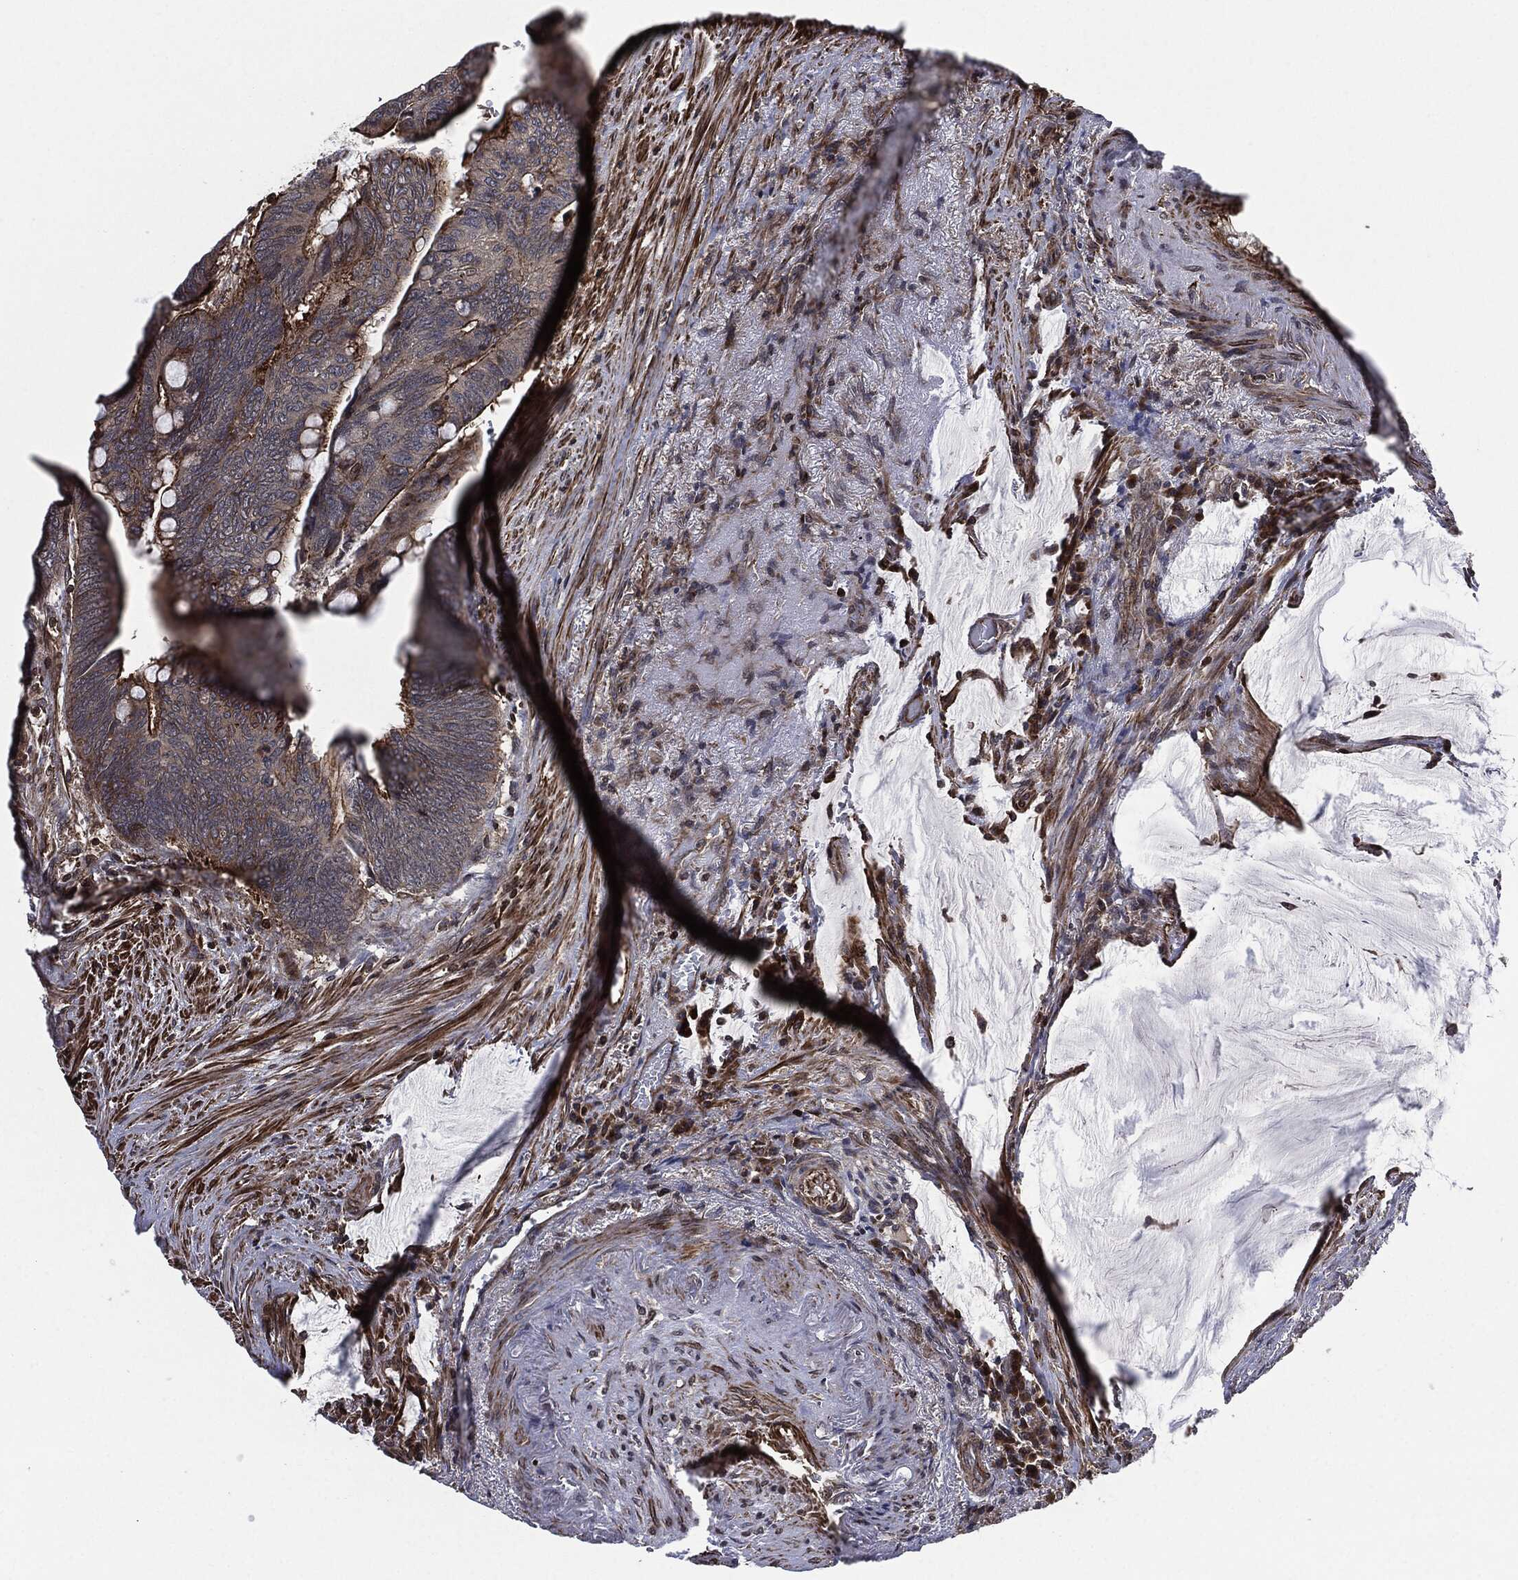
{"staining": {"intensity": "moderate", "quantity": "<25%", "location": "cytoplasmic/membranous"}, "tissue": "colorectal cancer", "cell_type": "Tumor cells", "image_type": "cancer", "snomed": [{"axis": "morphology", "description": "Normal tissue, NOS"}, {"axis": "morphology", "description": "Adenocarcinoma, NOS"}, {"axis": "topography", "description": "Rectum"}], "caption": "This is a micrograph of IHC staining of colorectal cancer (adenocarcinoma), which shows moderate staining in the cytoplasmic/membranous of tumor cells.", "gene": "UBR1", "patient": {"sex": "male", "age": 92}}